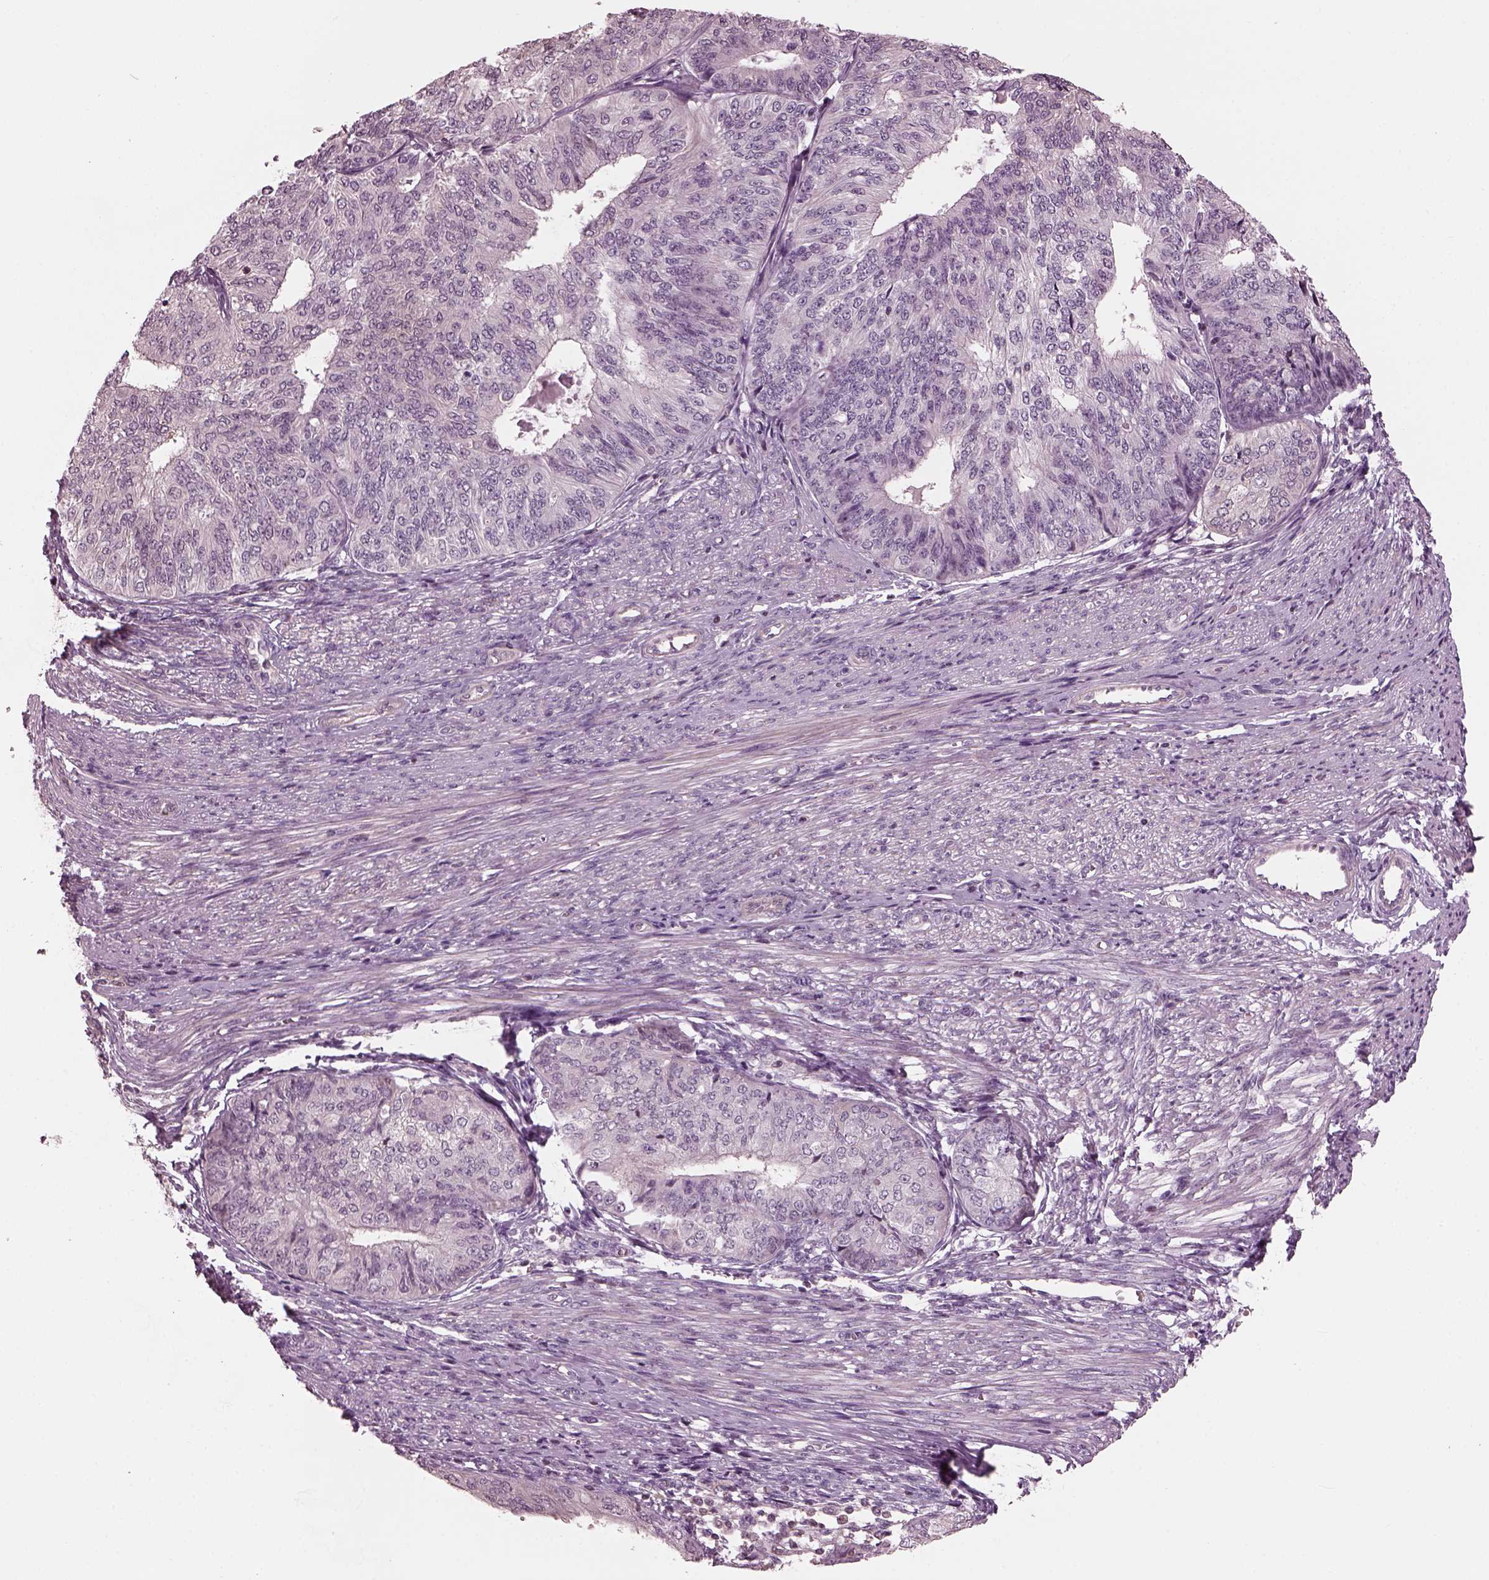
{"staining": {"intensity": "negative", "quantity": "none", "location": "none"}, "tissue": "endometrial cancer", "cell_type": "Tumor cells", "image_type": "cancer", "snomed": [{"axis": "morphology", "description": "Adenocarcinoma, NOS"}, {"axis": "topography", "description": "Endometrium"}], "caption": "DAB immunohistochemical staining of endometrial cancer (adenocarcinoma) shows no significant staining in tumor cells.", "gene": "BFSP1", "patient": {"sex": "female", "age": 58}}